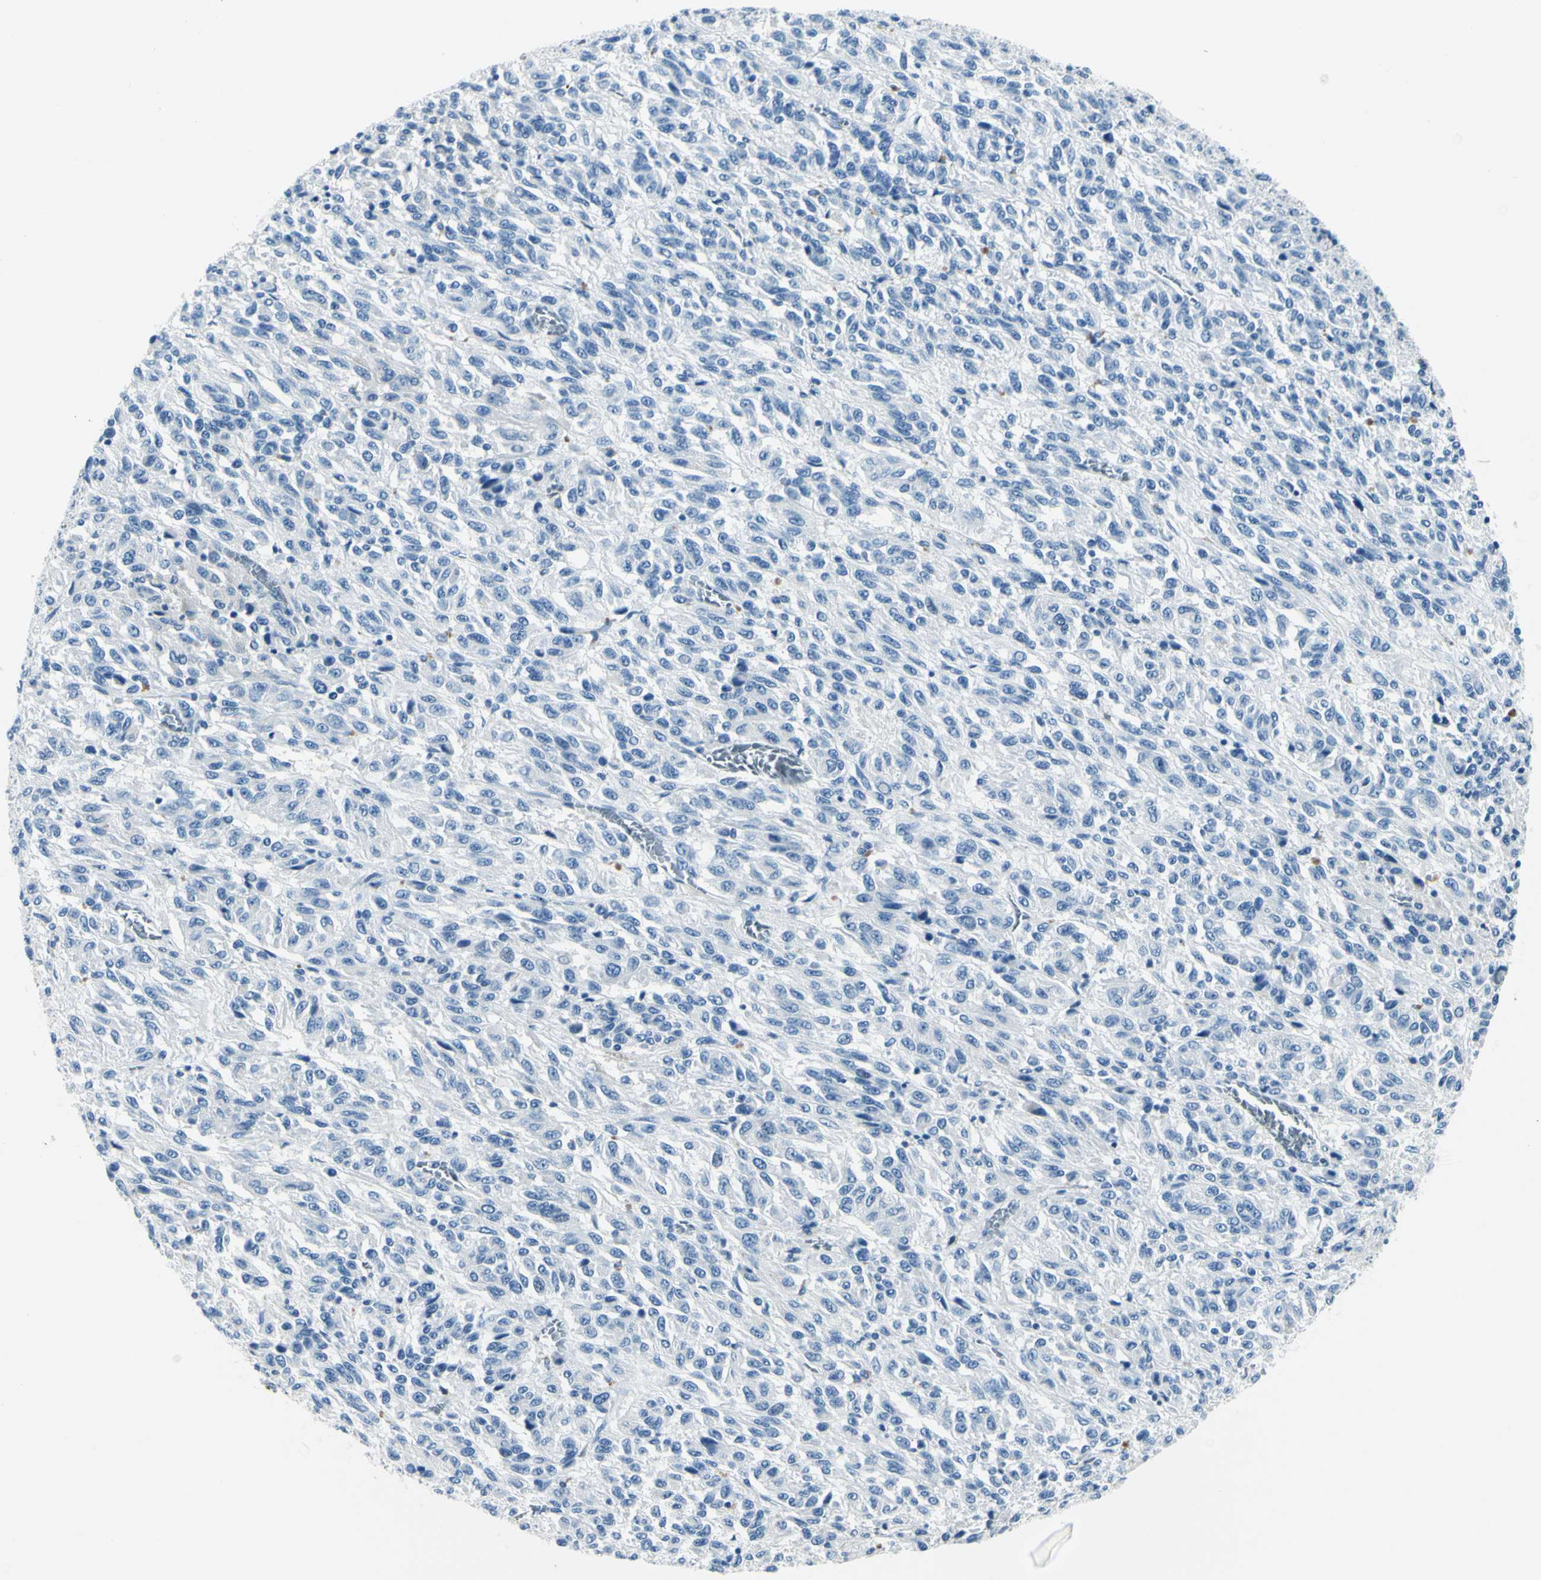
{"staining": {"intensity": "negative", "quantity": "none", "location": "none"}, "tissue": "melanoma", "cell_type": "Tumor cells", "image_type": "cancer", "snomed": [{"axis": "morphology", "description": "Malignant melanoma, Metastatic site"}, {"axis": "topography", "description": "Lung"}], "caption": "The image displays no staining of tumor cells in malignant melanoma (metastatic site). Nuclei are stained in blue.", "gene": "CDH15", "patient": {"sex": "male", "age": 64}}